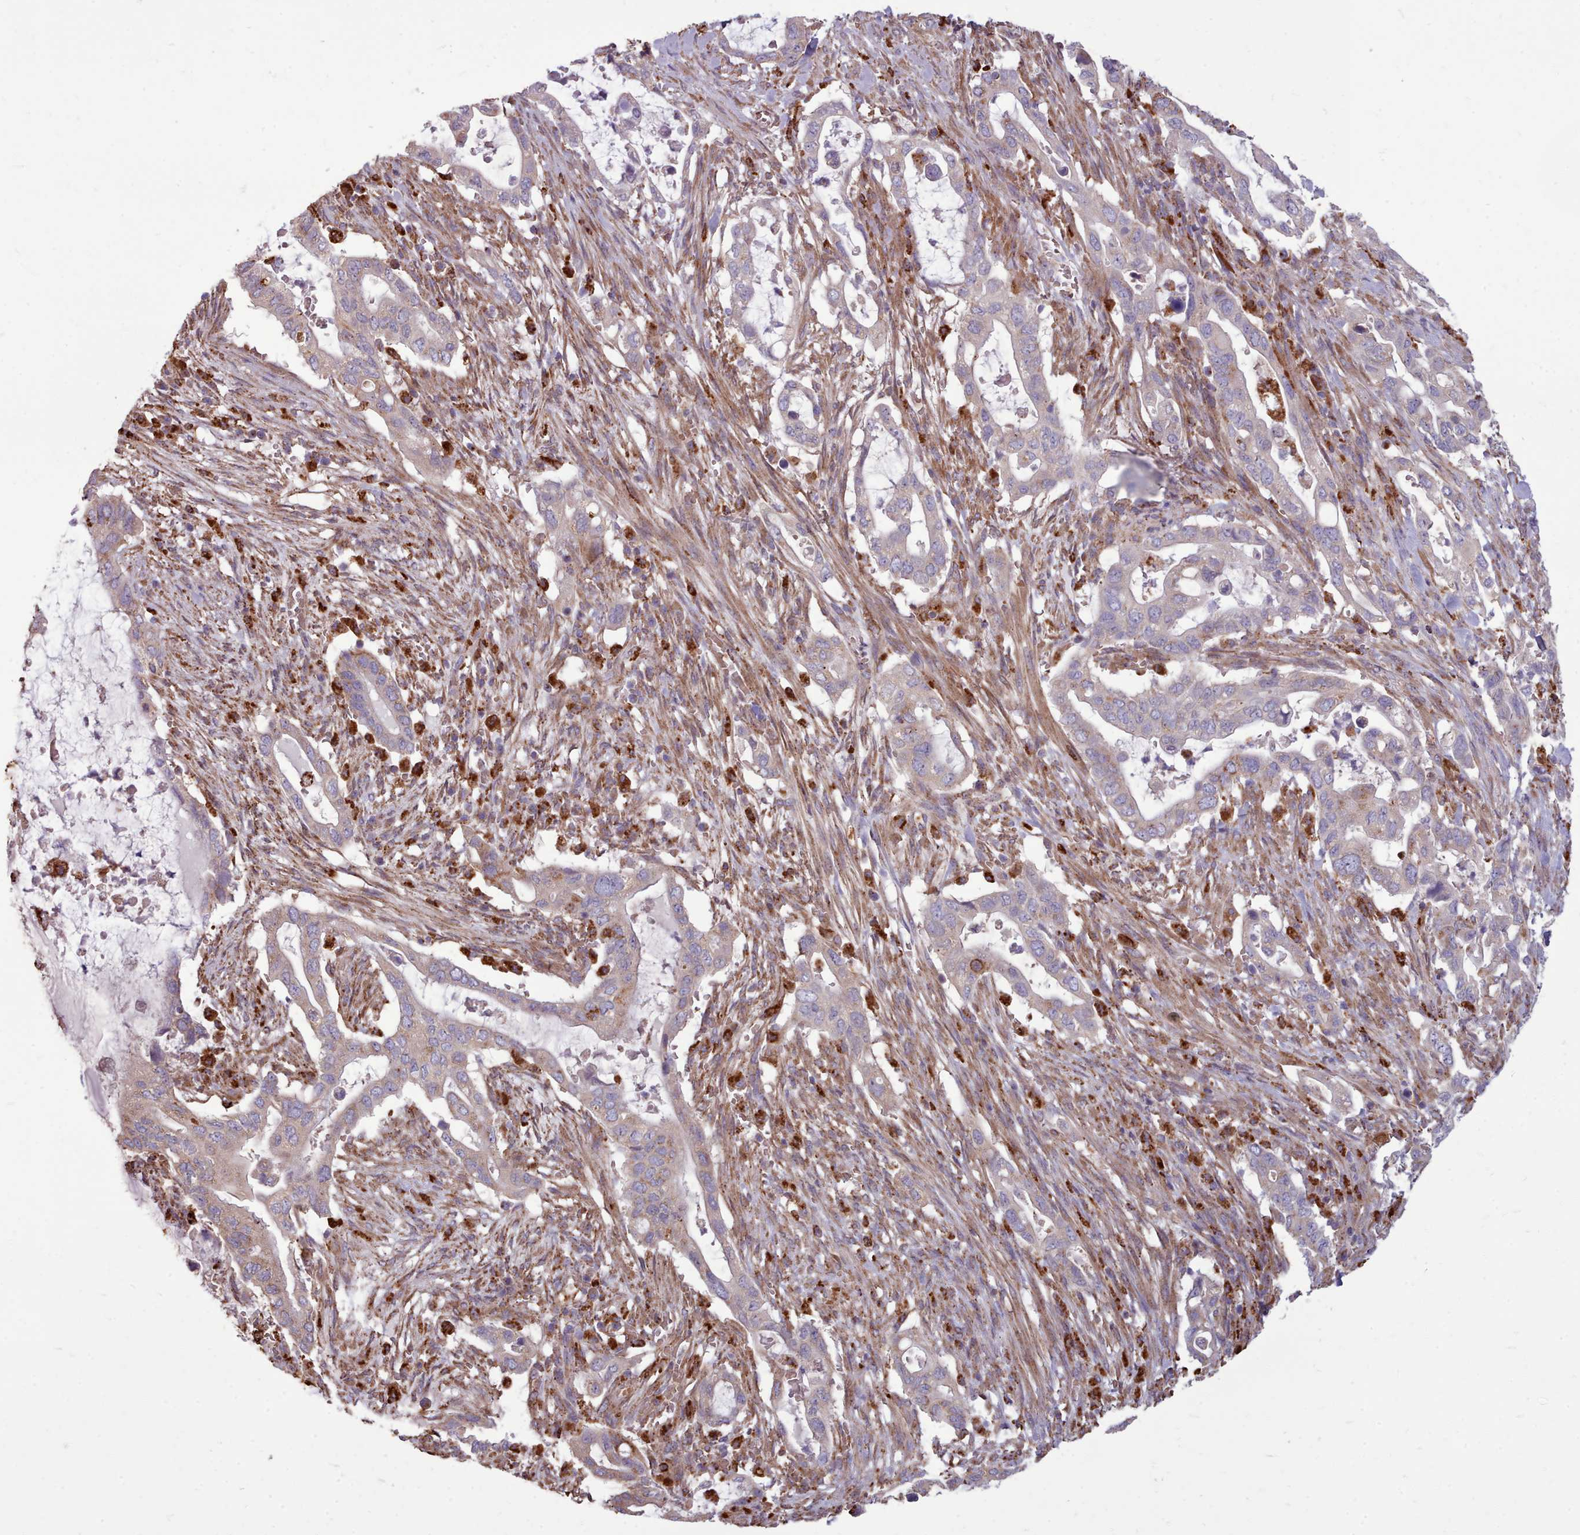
{"staining": {"intensity": "weak", "quantity": "<25%", "location": "cytoplasmic/membranous"}, "tissue": "pancreatic cancer", "cell_type": "Tumor cells", "image_type": "cancer", "snomed": [{"axis": "morphology", "description": "Adenocarcinoma, NOS"}, {"axis": "topography", "description": "Pancreas"}], "caption": "Tumor cells show no significant protein staining in pancreatic adenocarcinoma.", "gene": "PACSIN3", "patient": {"sex": "female", "age": 72}}